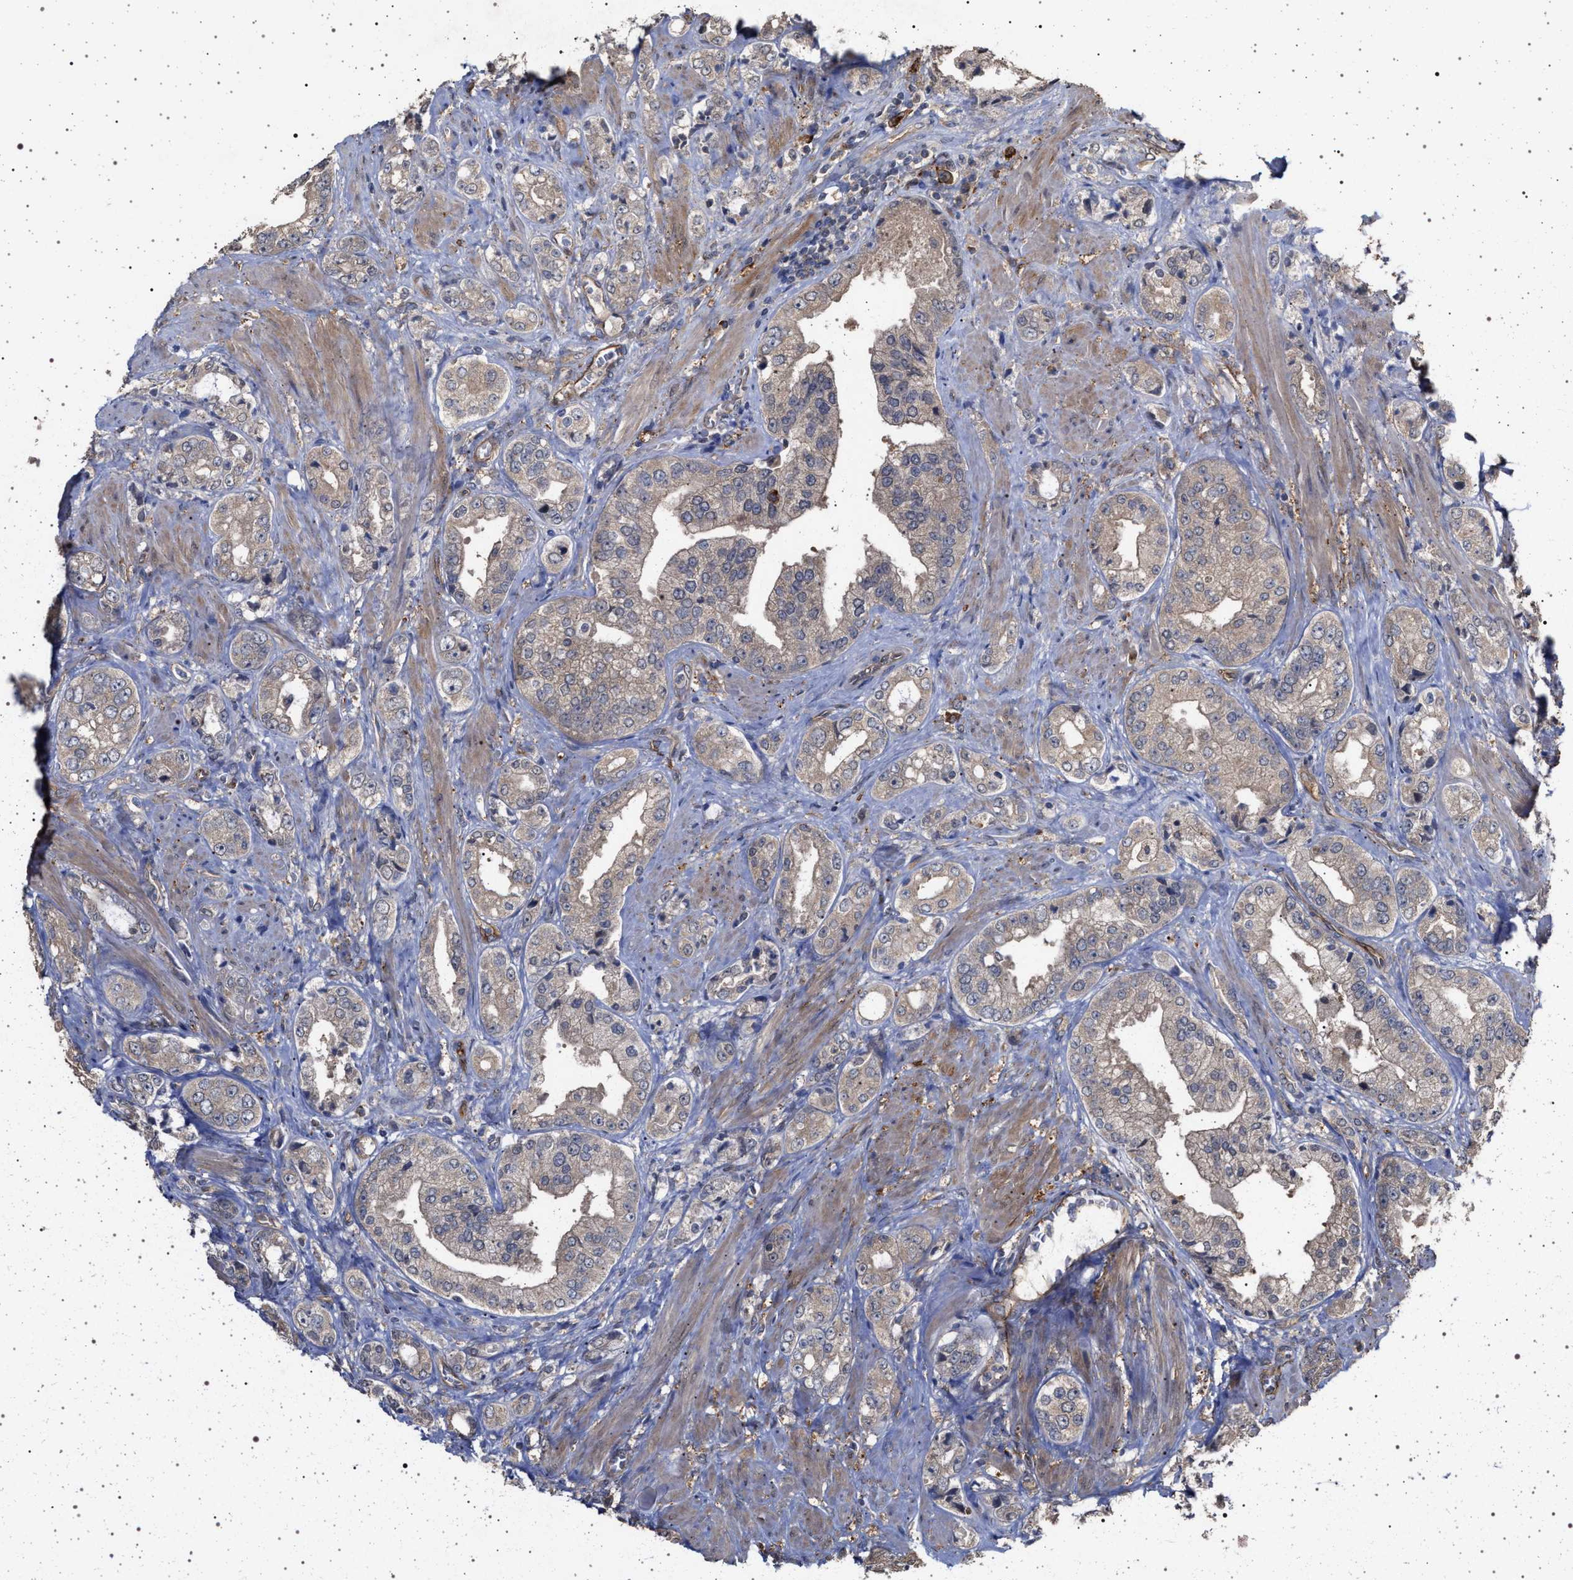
{"staining": {"intensity": "negative", "quantity": "none", "location": "none"}, "tissue": "prostate cancer", "cell_type": "Tumor cells", "image_type": "cancer", "snomed": [{"axis": "morphology", "description": "Adenocarcinoma, High grade"}, {"axis": "topography", "description": "Prostate"}], "caption": "High power microscopy photomicrograph of an IHC micrograph of prostate cancer, revealing no significant staining in tumor cells.", "gene": "IFT20", "patient": {"sex": "male", "age": 61}}